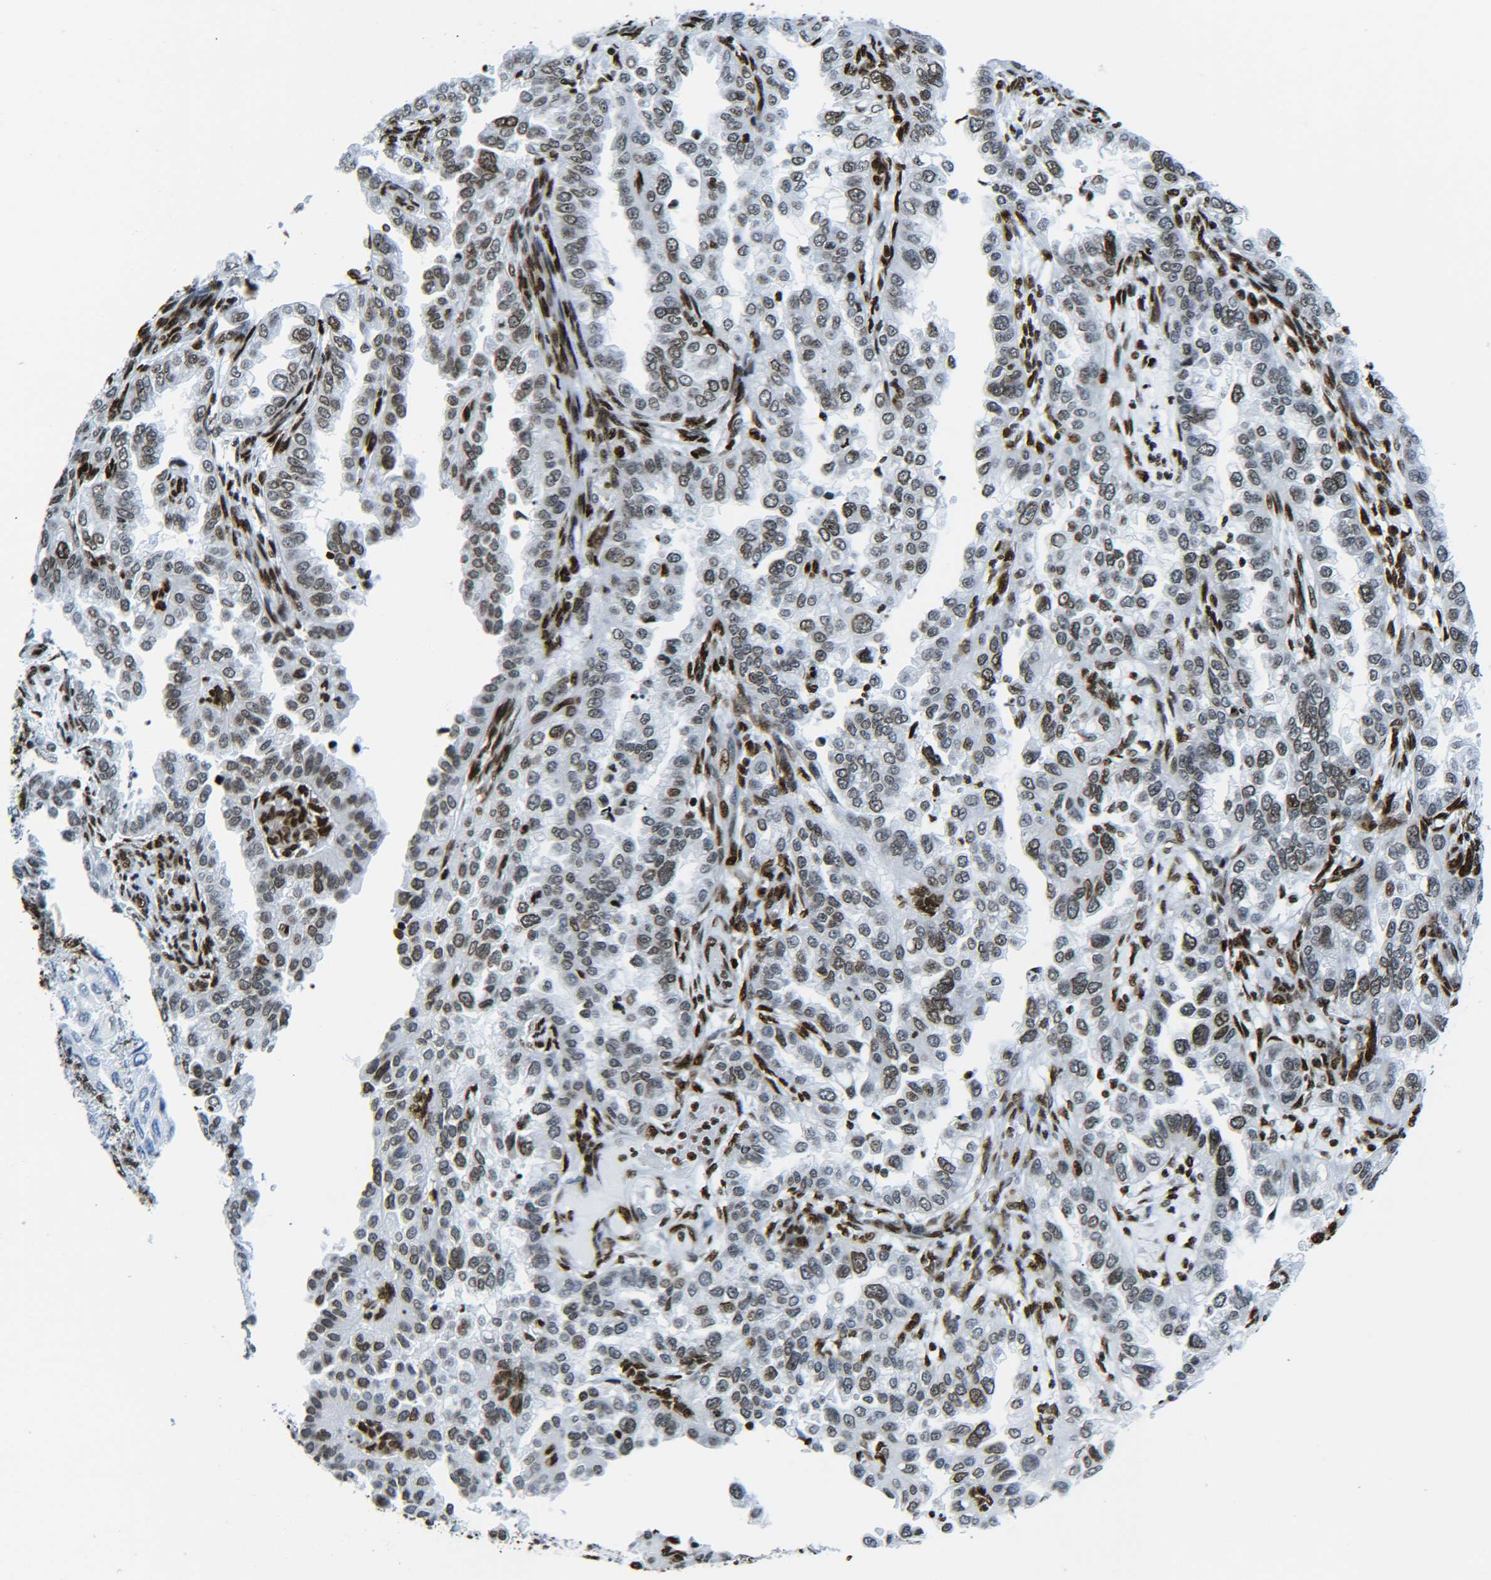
{"staining": {"intensity": "weak", "quantity": "25%-75%", "location": "nuclear"}, "tissue": "endometrial cancer", "cell_type": "Tumor cells", "image_type": "cancer", "snomed": [{"axis": "morphology", "description": "Adenocarcinoma, NOS"}, {"axis": "topography", "description": "Endometrium"}], "caption": "This image demonstrates immunohistochemistry staining of human endometrial adenocarcinoma, with low weak nuclear expression in approximately 25%-75% of tumor cells.", "gene": "H2AX", "patient": {"sex": "female", "age": 85}}